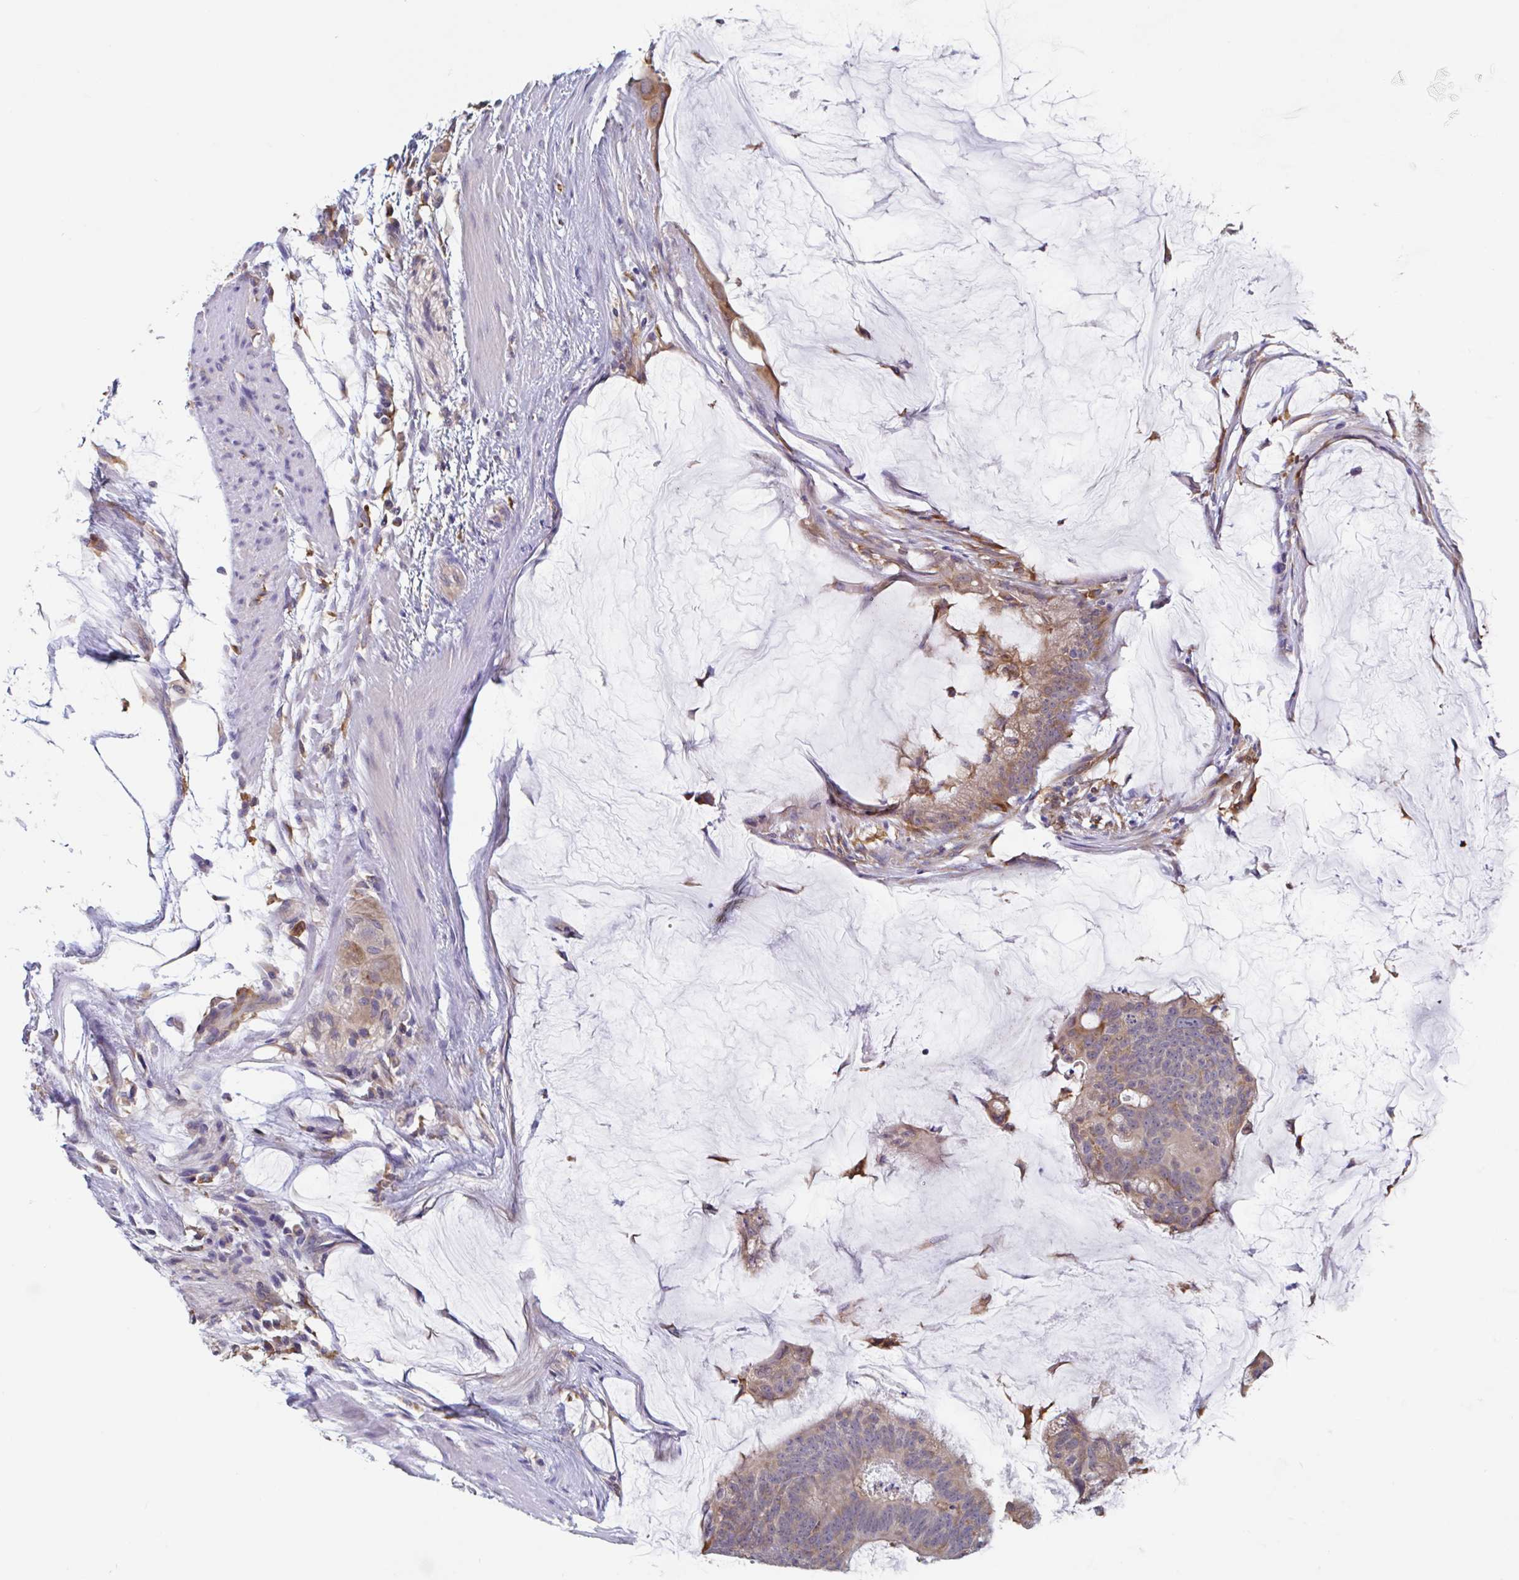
{"staining": {"intensity": "moderate", "quantity": ">75%", "location": "cytoplasmic/membranous"}, "tissue": "colorectal cancer", "cell_type": "Tumor cells", "image_type": "cancer", "snomed": [{"axis": "morphology", "description": "Adenocarcinoma, NOS"}, {"axis": "topography", "description": "Colon"}], "caption": "IHC staining of colorectal cancer (adenocarcinoma), which reveals medium levels of moderate cytoplasmic/membranous staining in approximately >75% of tumor cells indicating moderate cytoplasmic/membranous protein positivity. The staining was performed using DAB (3,3'-diaminobenzidine) (brown) for protein detection and nuclei were counterstained in hematoxylin (blue).", "gene": "SNX8", "patient": {"sex": "male", "age": 62}}